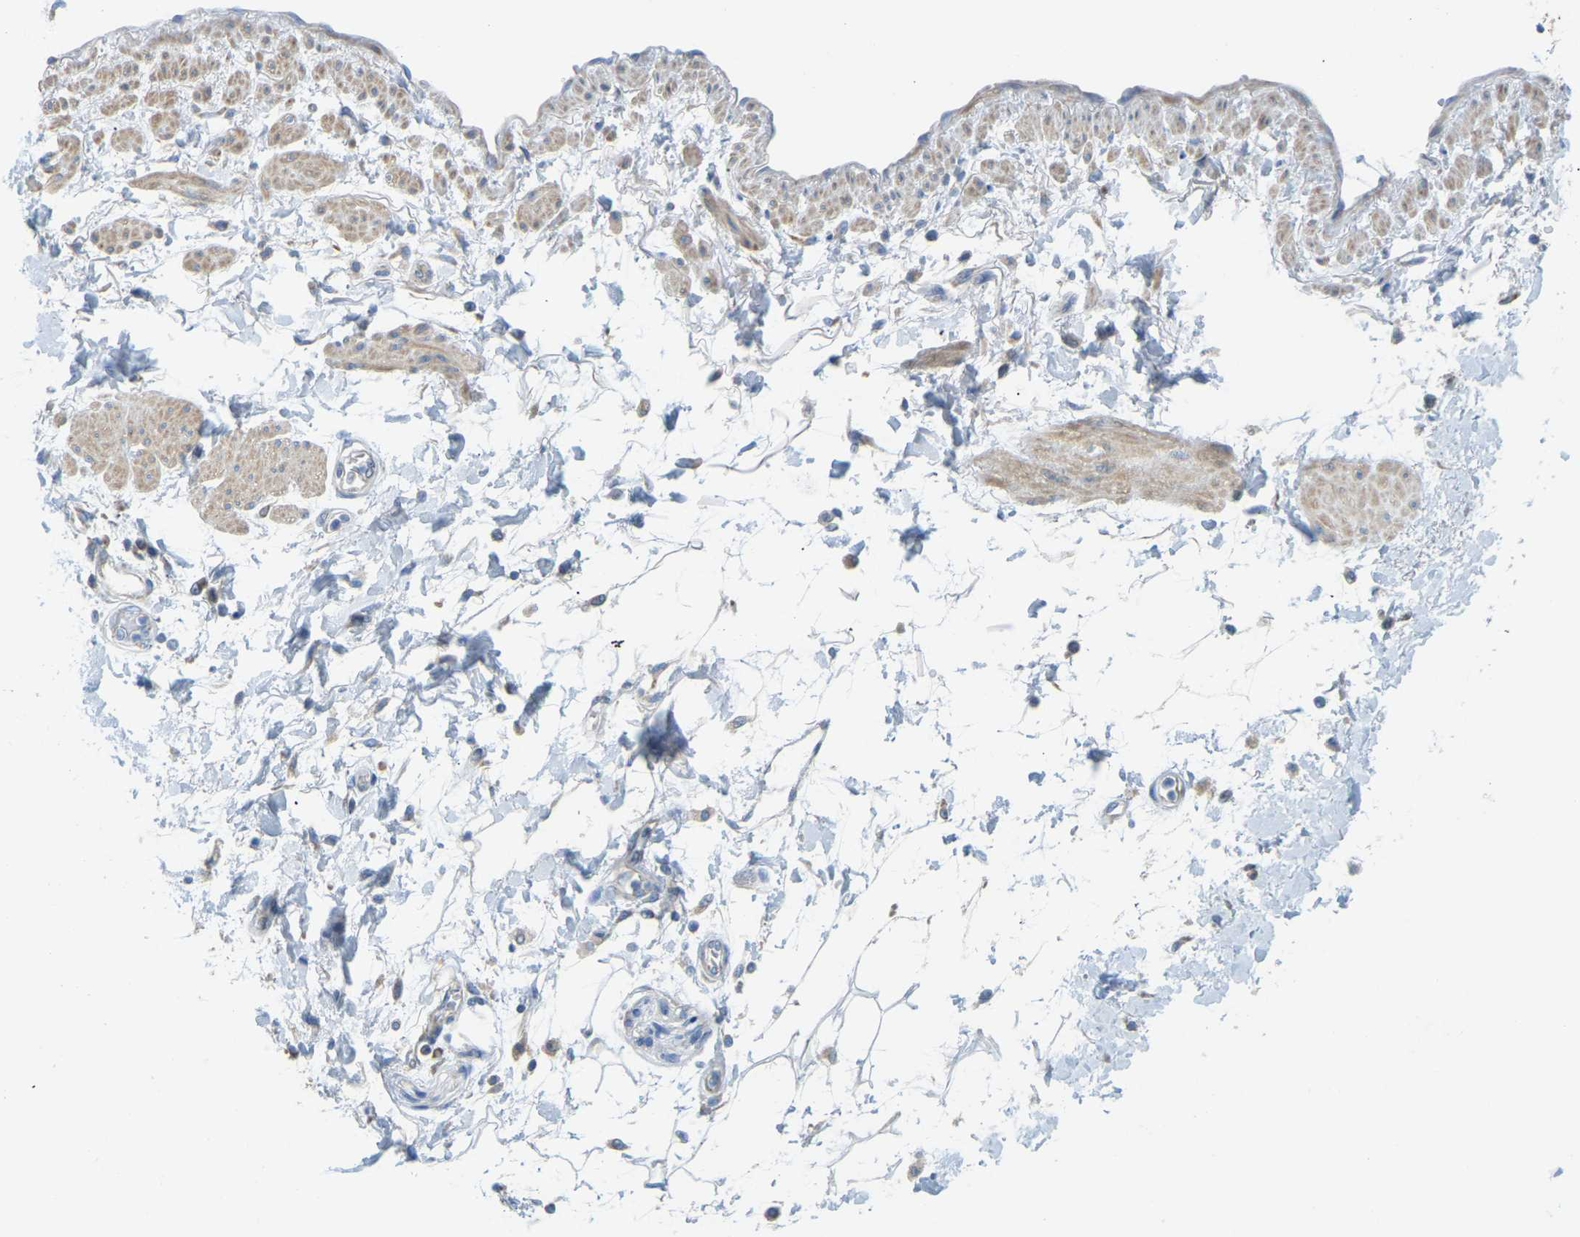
{"staining": {"intensity": "negative", "quantity": "none", "location": "none"}, "tissue": "adipose tissue", "cell_type": "Adipocytes", "image_type": "normal", "snomed": [{"axis": "morphology", "description": "Normal tissue, NOS"}, {"axis": "morphology", "description": "Adenocarcinoma, NOS"}, {"axis": "topography", "description": "Duodenum"}, {"axis": "topography", "description": "Peripheral nerve tissue"}], "caption": "Immunohistochemistry micrograph of normal adipose tissue: human adipose tissue stained with DAB (3,3'-diaminobenzidine) reveals no significant protein expression in adipocytes.", "gene": "GDA", "patient": {"sex": "female", "age": 60}}